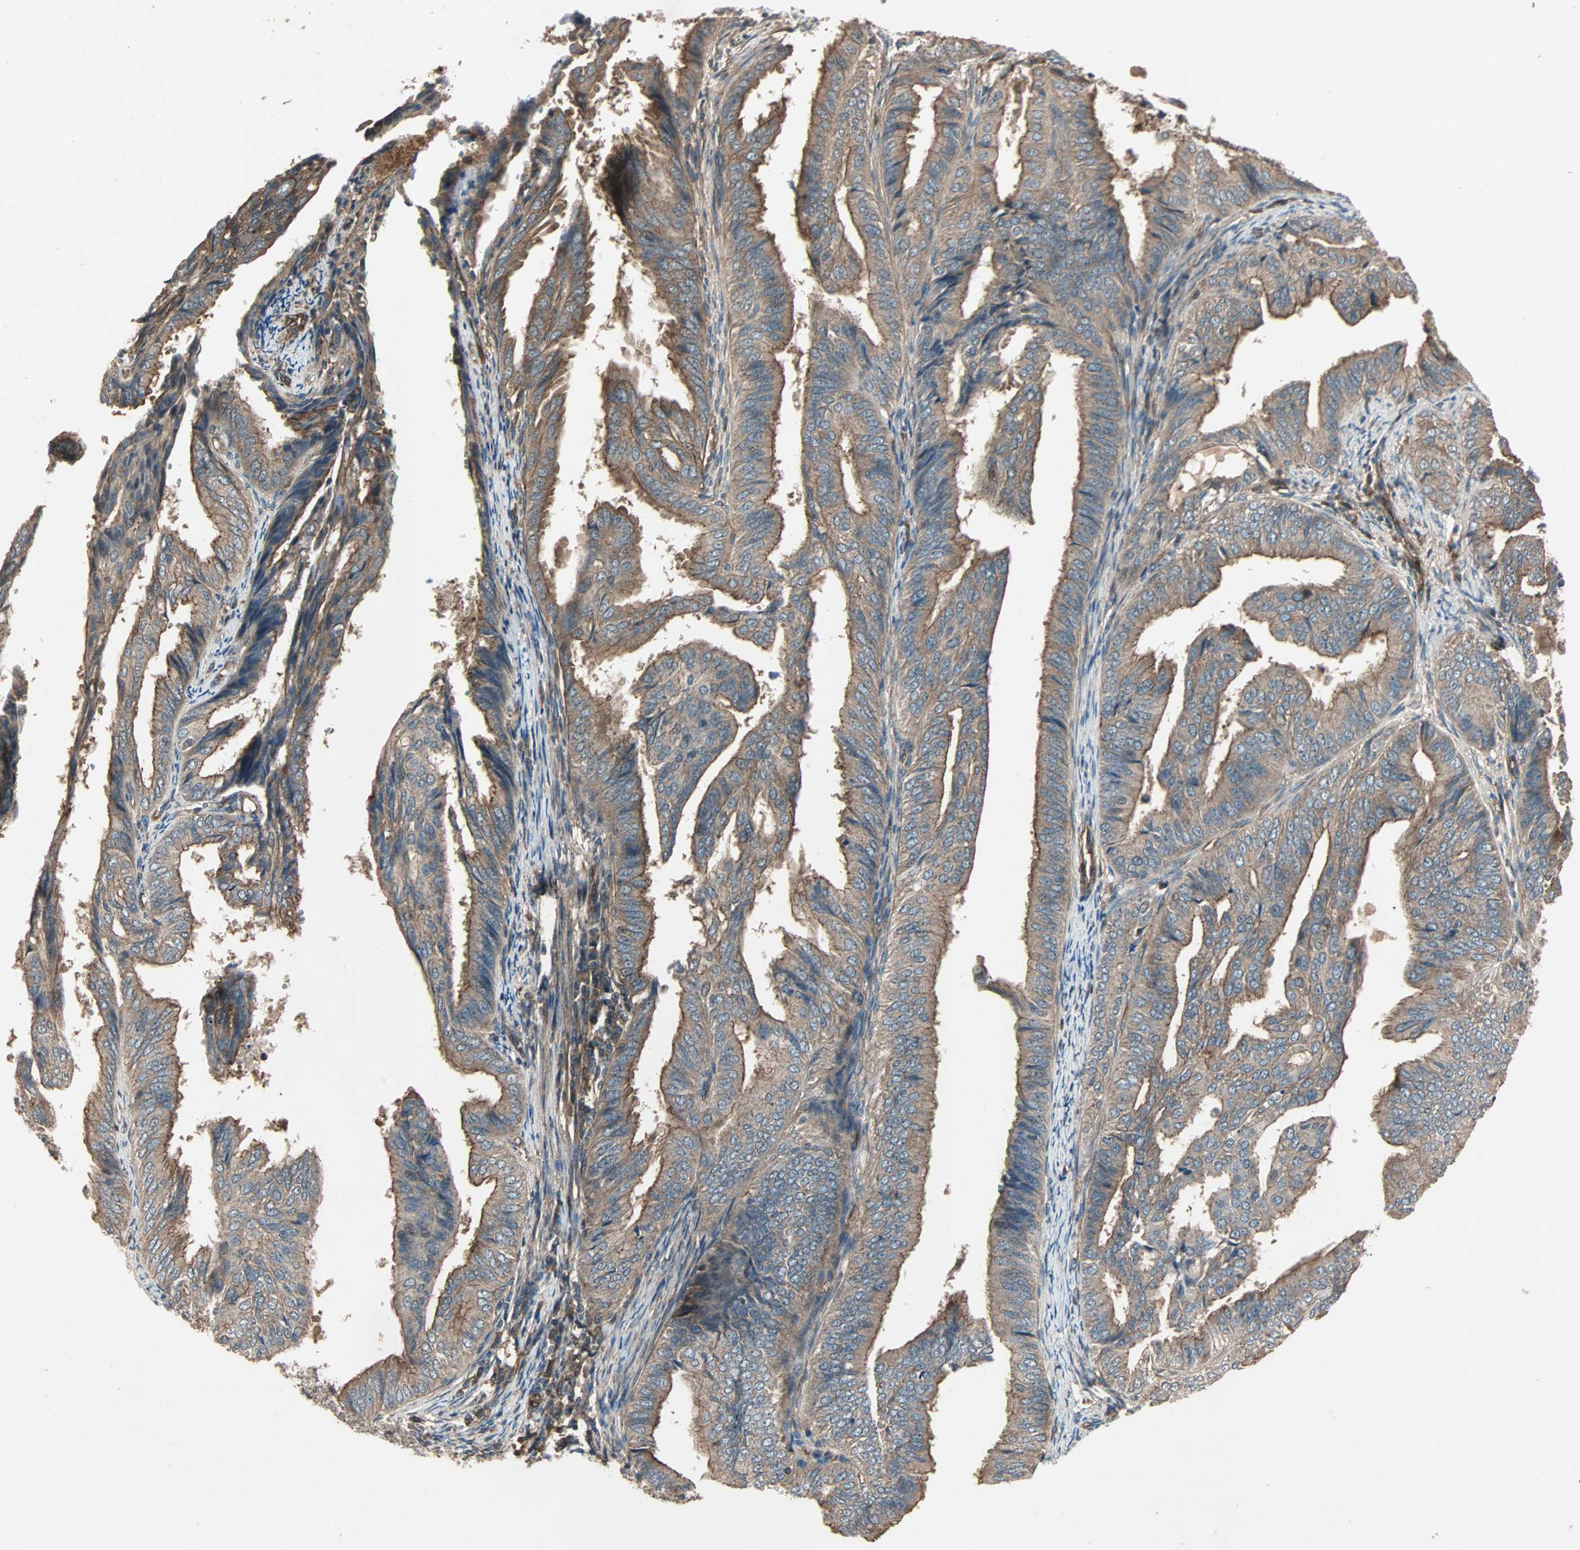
{"staining": {"intensity": "moderate", "quantity": ">75%", "location": "cytoplasmic/membranous"}, "tissue": "endometrial cancer", "cell_type": "Tumor cells", "image_type": "cancer", "snomed": [{"axis": "morphology", "description": "Adenocarcinoma, NOS"}, {"axis": "topography", "description": "Endometrium"}], "caption": "There is medium levels of moderate cytoplasmic/membranous expression in tumor cells of adenocarcinoma (endometrial), as demonstrated by immunohistochemical staining (brown color).", "gene": "GCK", "patient": {"sex": "female", "age": 58}}